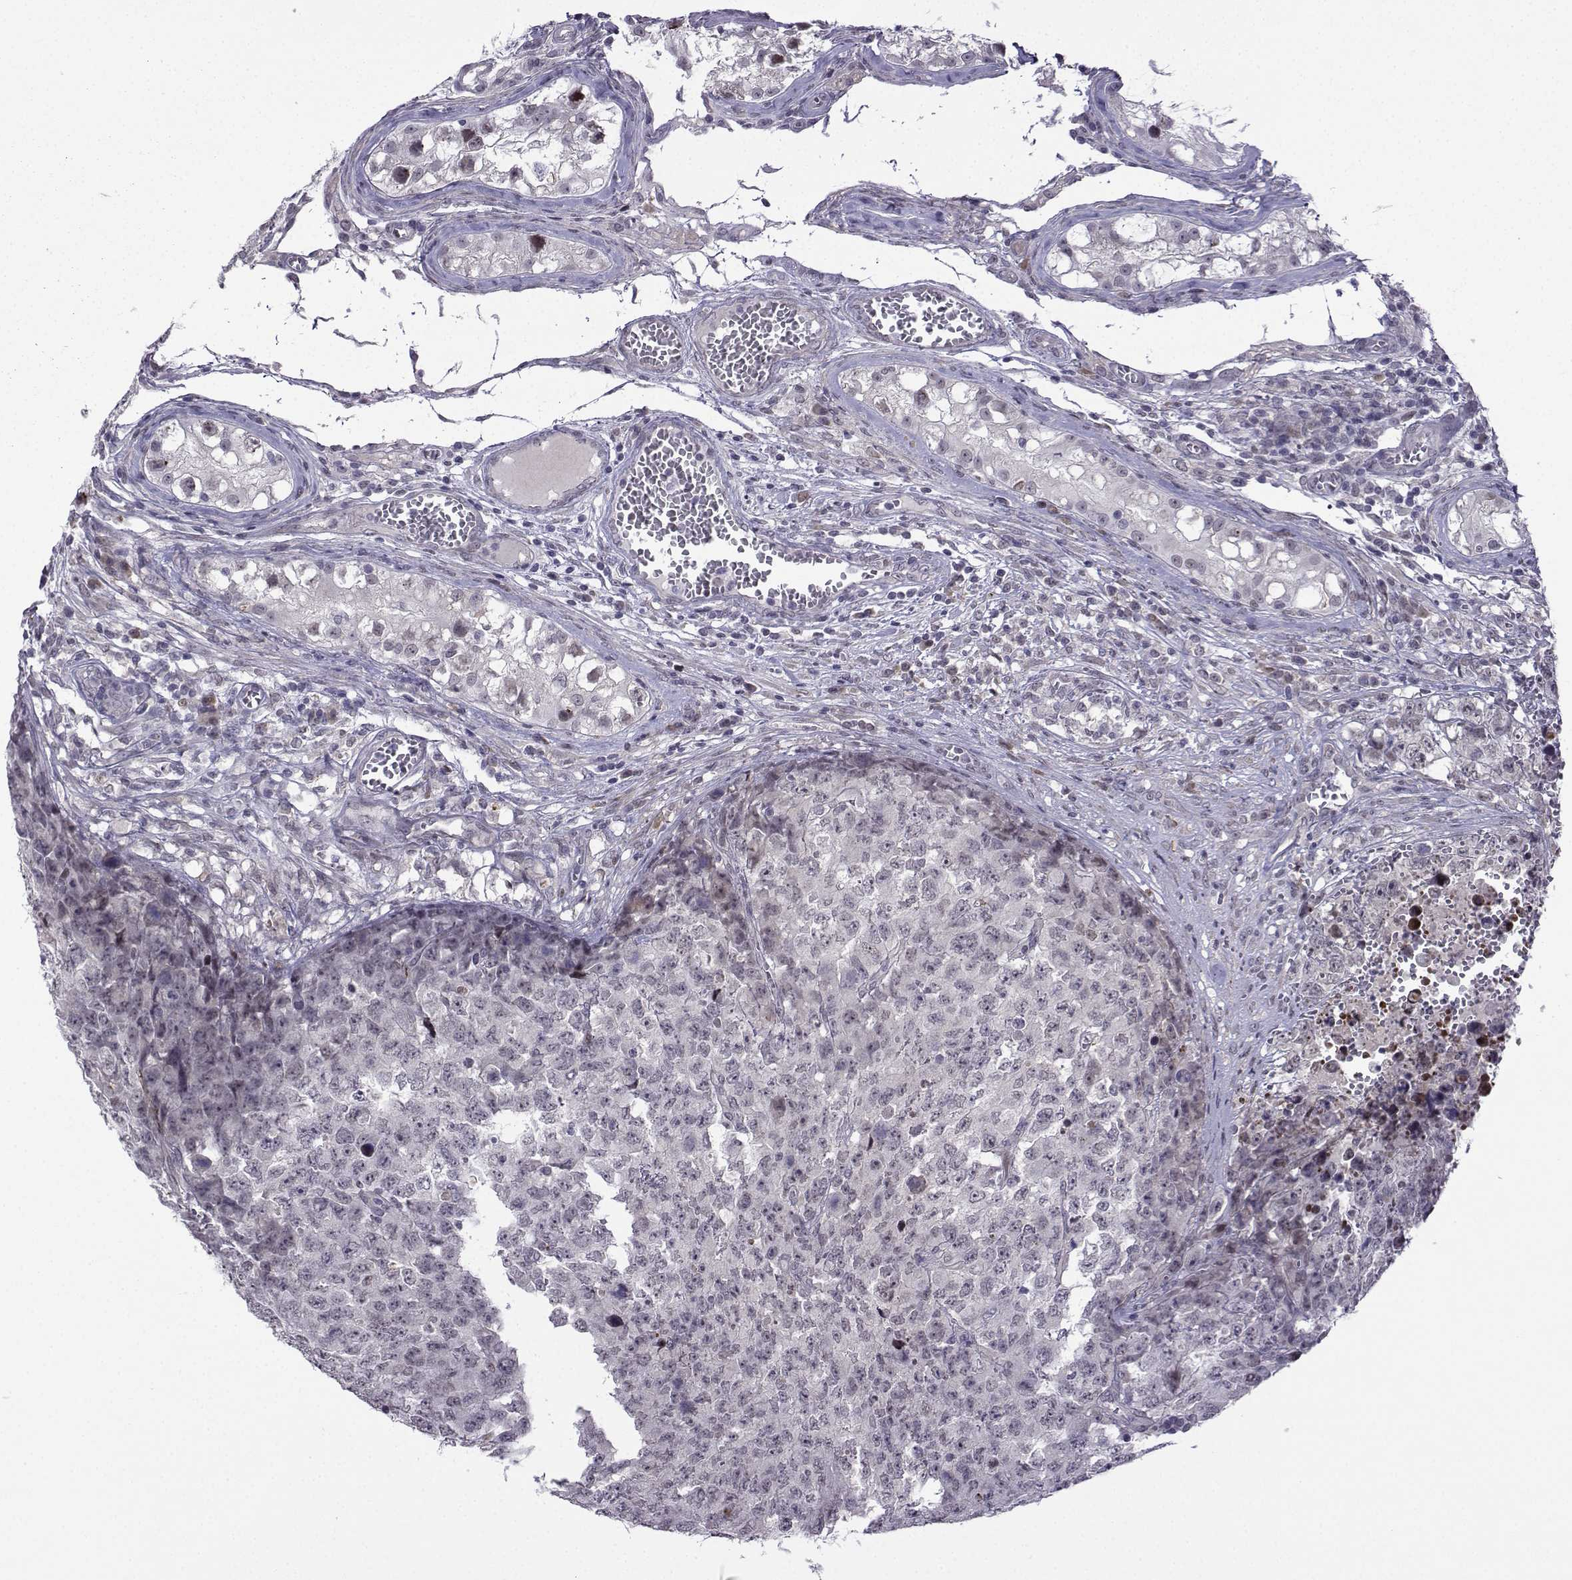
{"staining": {"intensity": "negative", "quantity": "none", "location": "none"}, "tissue": "testis cancer", "cell_type": "Tumor cells", "image_type": "cancer", "snomed": [{"axis": "morphology", "description": "Carcinoma, Embryonal, NOS"}, {"axis": "topography", "description": "Testis"}], "caption": "An image of testis embryonal carcinoma stained for a protein shows no brown staining in tumor cells.", "gene": "FGF3", "patient": {"sex": "male", "age": 23}}